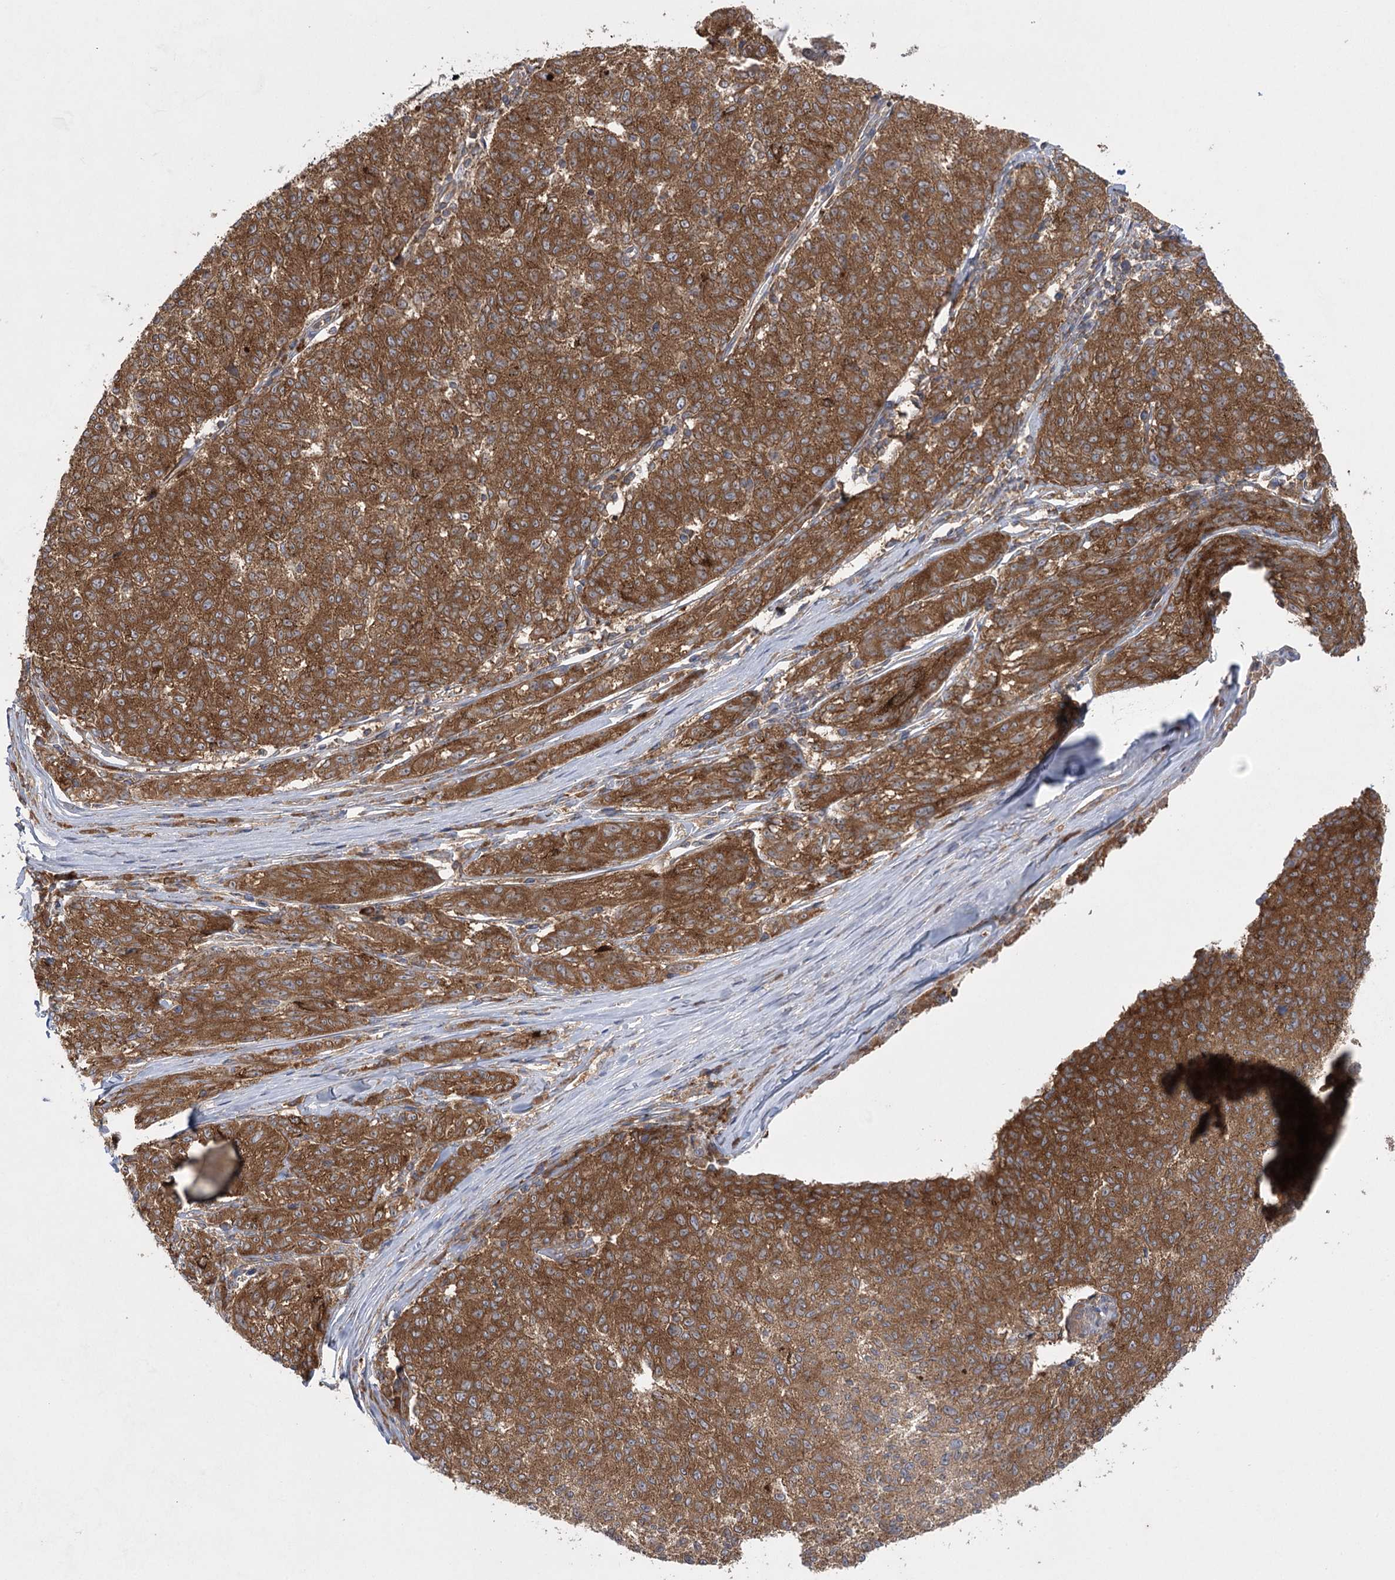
{"staining": {"intensity": "moderate", "quantity": ">75%", "location": "cytoplasmic/membranous"}, "tissue": "melanoma", "cell_type": "Tumor cells", "image_type": "cancer", "snomed": [{"axis": "morphology", "description": "Malignant melanoma, NOS"}, {"axis": "topography", "description": "Skin"}], "caption": "This is an image of immunohistochemistry staining of melanoma, which shows moderate staining in the cytoplasmic/membranous of tumor cells.", "gene": "EIF3A", "patient": {"sex": "female", "age": 72}}